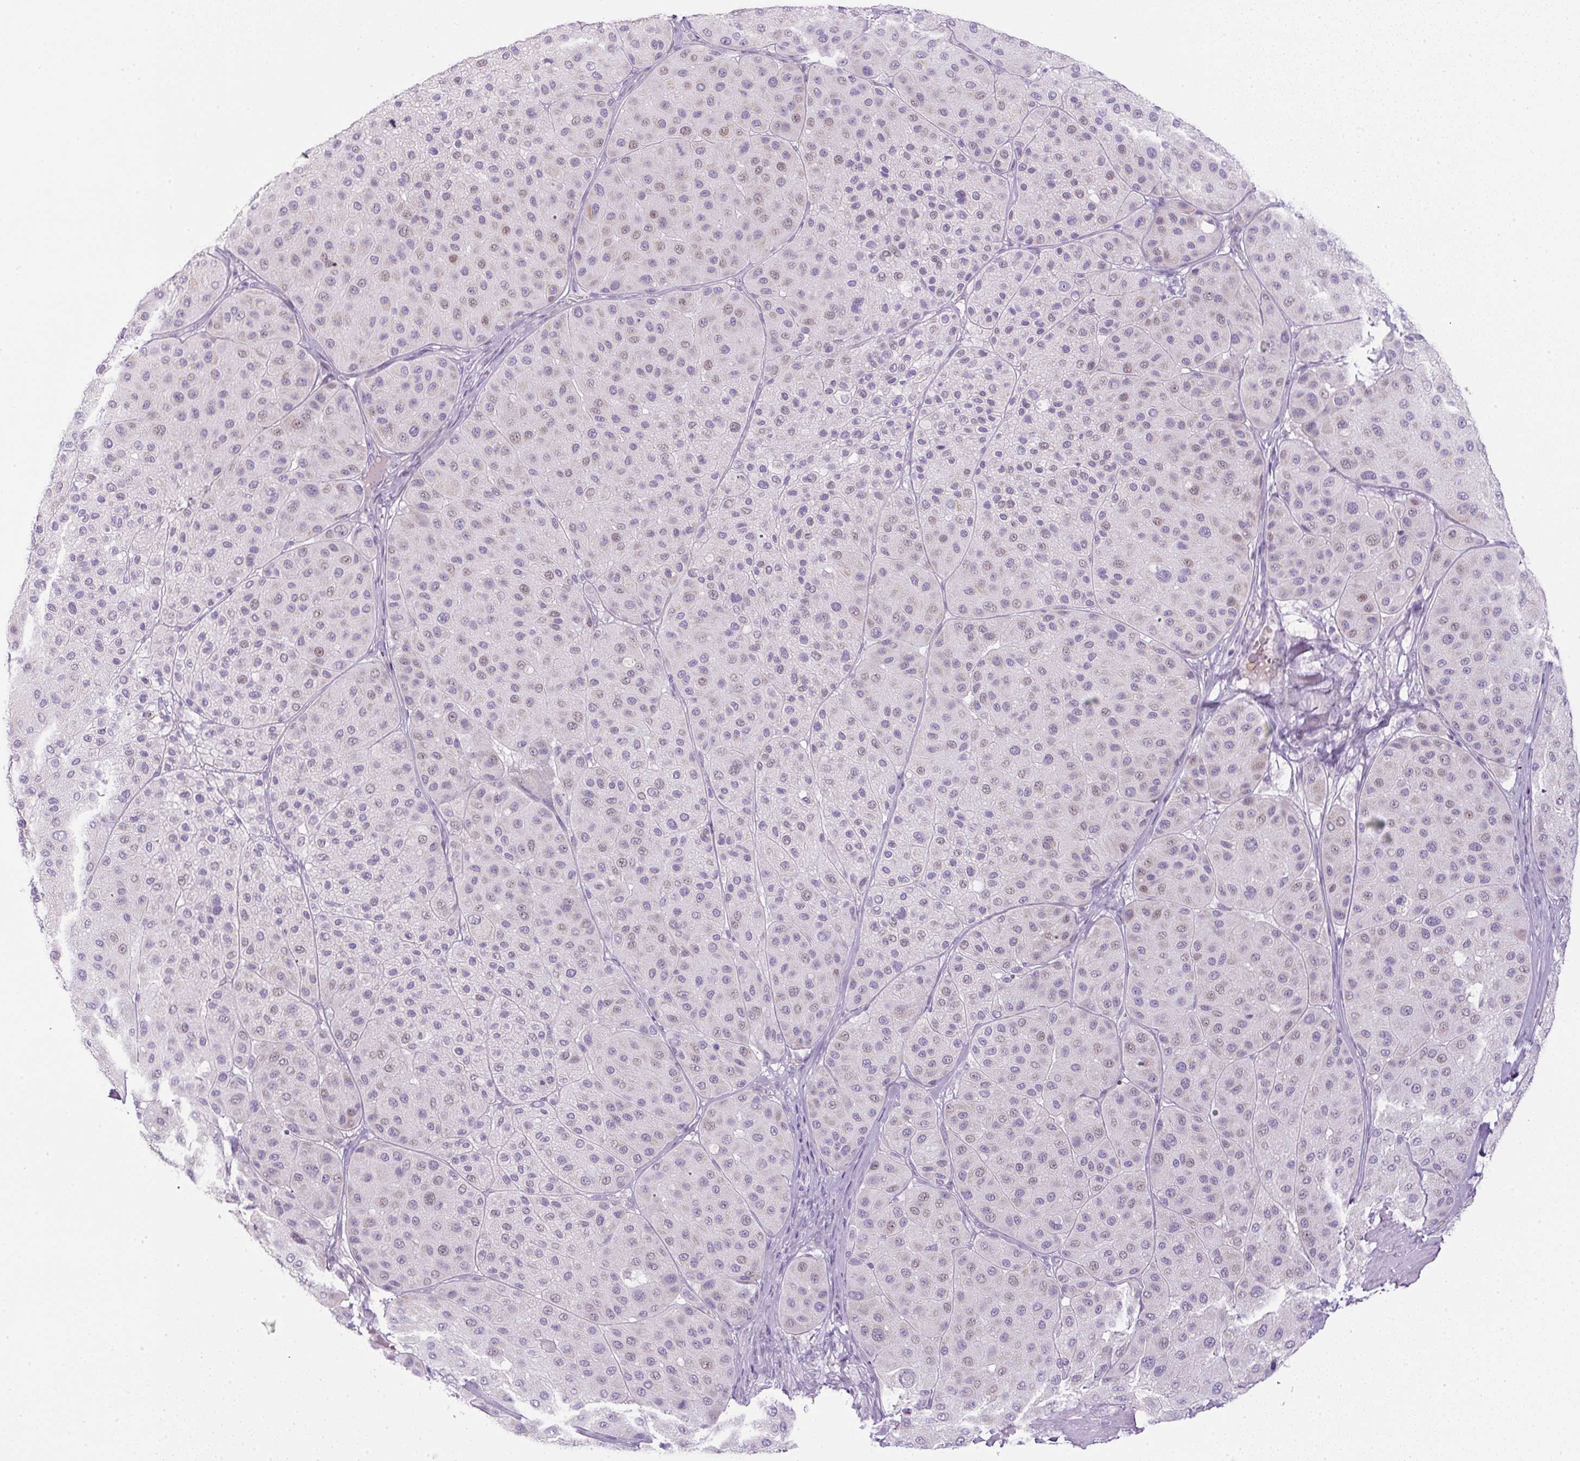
{"staining": {"intensity": "negative", "quantity": "none", "location": "none"}, "tissue": "melanoma", "cell_type": "Tumor cells", "image_type": "cancer", "snomed": [{"axis": "morphology", "description": "Malignant melanoma, Metastatic site"}, {"axis": "topography", "description": "Smooth muscle"}], "caption": "High magnification brightfield microscopy of malignant melanoma (metastatic site) stained with DAB (brown) and counterstained with hematoxylin (blue): tumor cells show no significant staining.", "gene": "FGFBP3", "patient": {"sex": "male", "age": 41}}